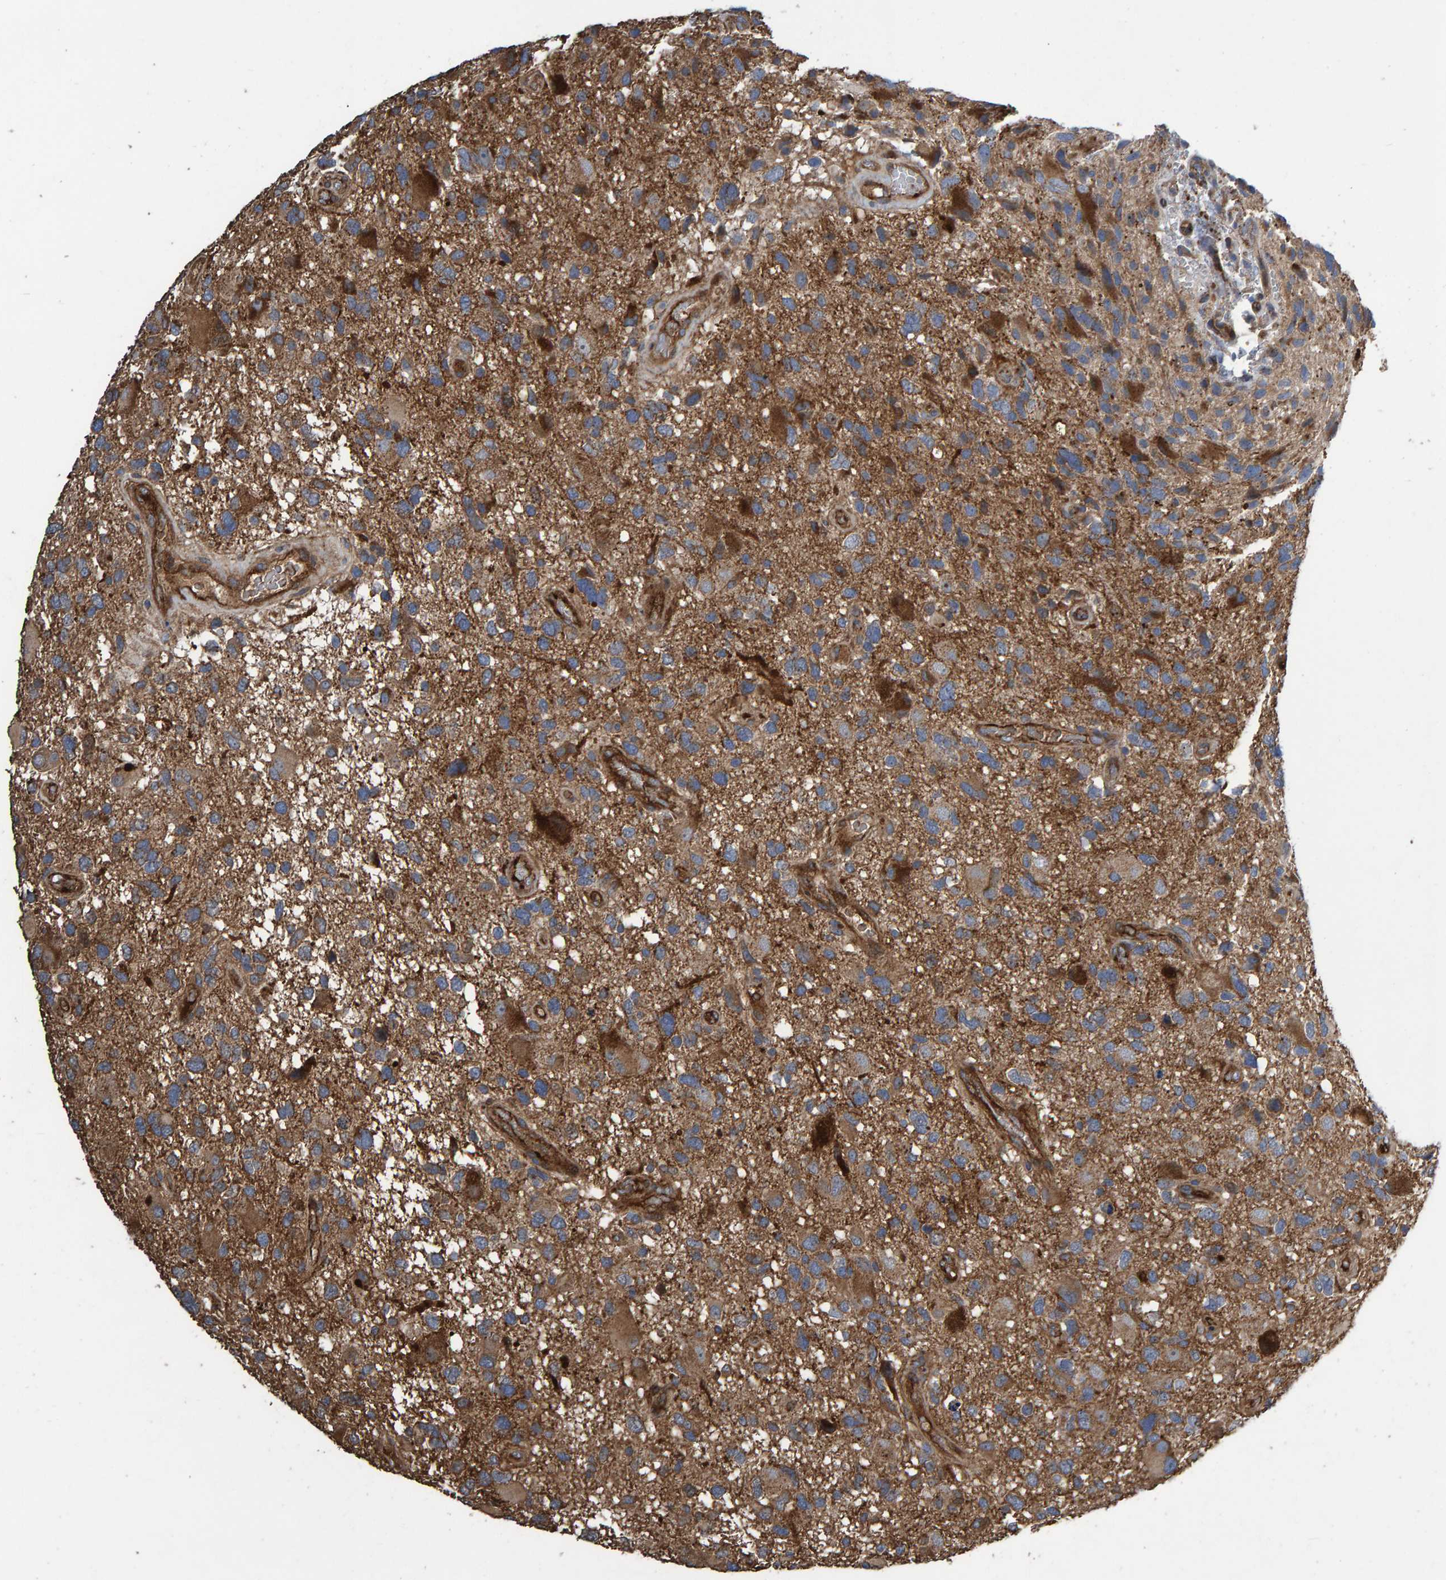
{"staining": {"intensity": "moderate", "quantity": ">75%", "location": "cytoplasmic/membranous"}, "tissue": "glioma", "cell_type": "Tumor cells", "image_type": "cancer", "snomed": [{"axis": "morphology", "description": "Glioma, malignant, High grade"}, {"axis": "topography", "description": "Brain"}], "caption": "Immunohistochemistry histopathology image of neoplastic tissue: human glioma stained using immunohistochemistry demonstrates medium levels of moderate protein expression localized specifically in the cytoplasmic/membranous of tumor cells, appearing as a cytoplasmic/membranous brown color.", "gene": "SLIT2", "patient": {"sex": "male", "age": 33}}